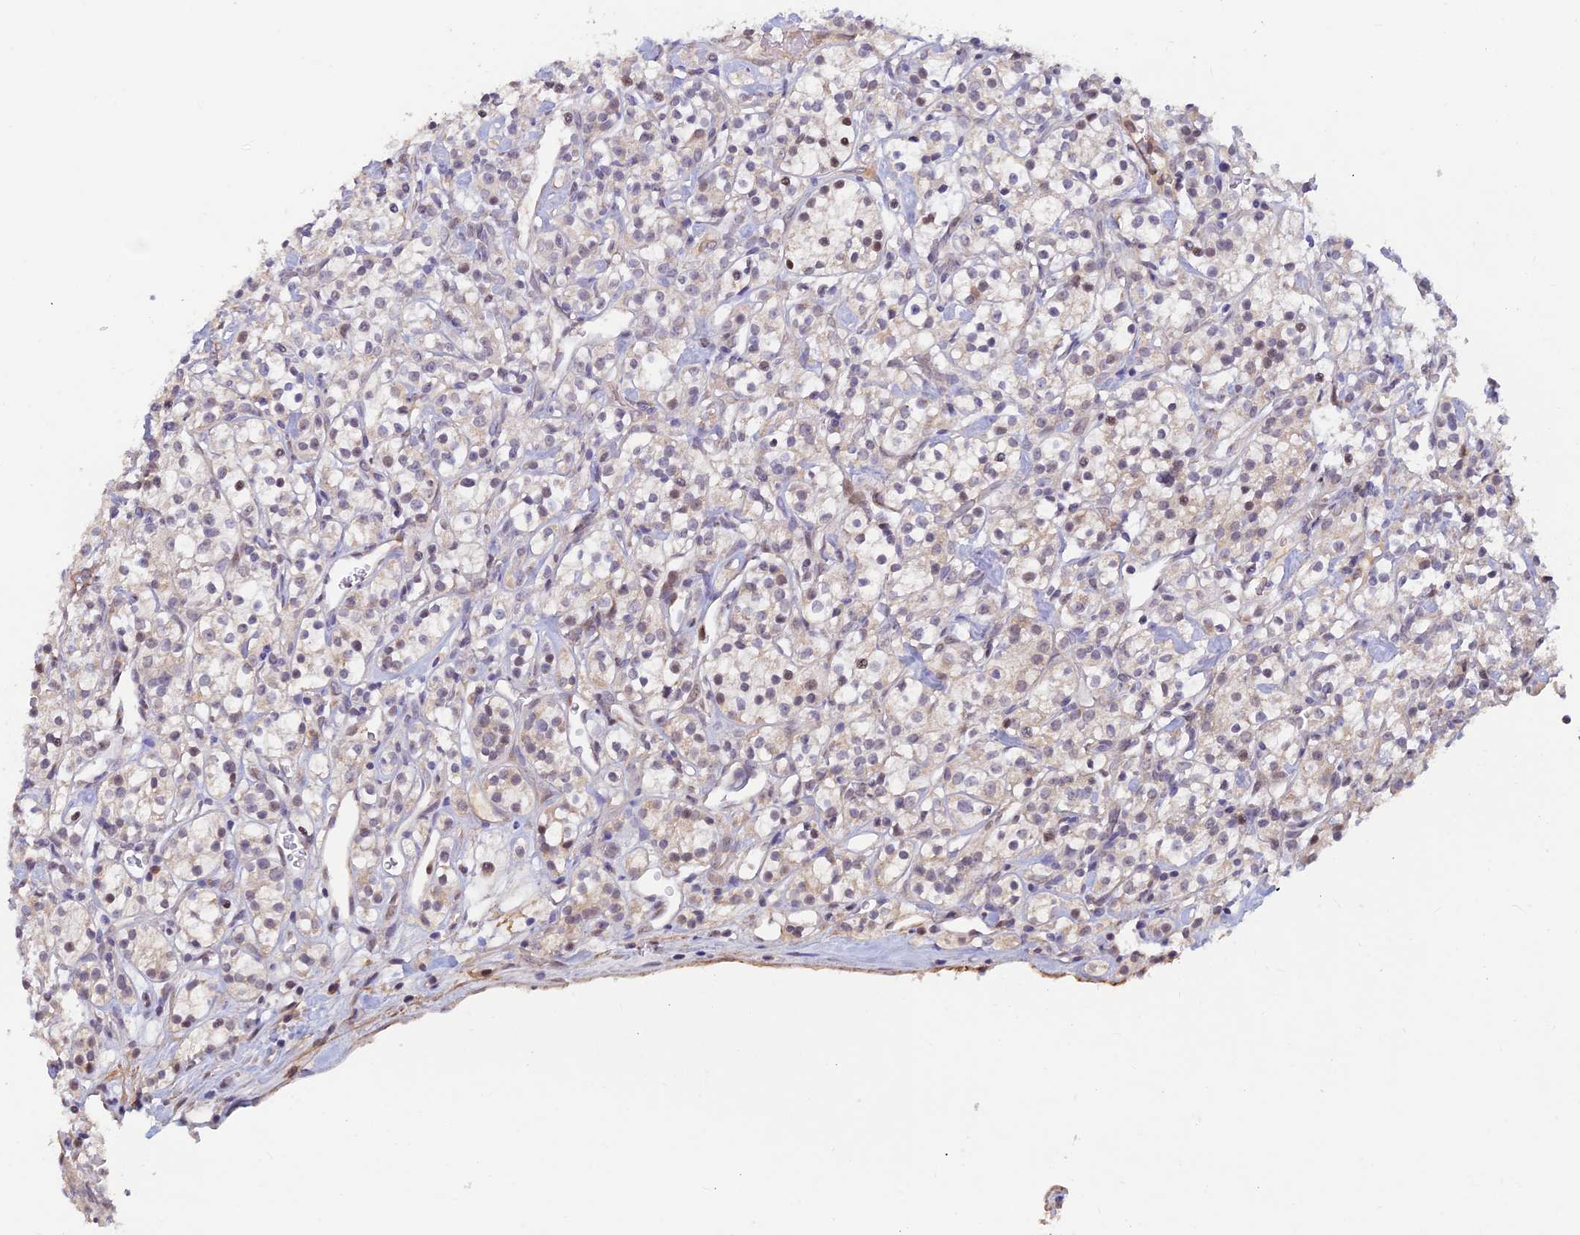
{"staining": {"intensity": "weak", "quantity": "25%-75%", "location": "nuclear"}, "tissue": "renal cancer", "cell_type": "Tumor cells", "image_type": "cancer", "snomed": [{"axis": "morphology", "description": "Adenocarcinoma, NOS"}, {"axis": "topography", "description": "Kidney"}], "caption": "This image exhibits renal cancer (adenocarcinoma) stained with IHC to label a protein in brown. The nuclear of tumor cells show weak positivity for the protein. Nuclei are counter-stained blue.", "gene": "FASTKD5", "patient": {"sex": "male", "age": 77}}